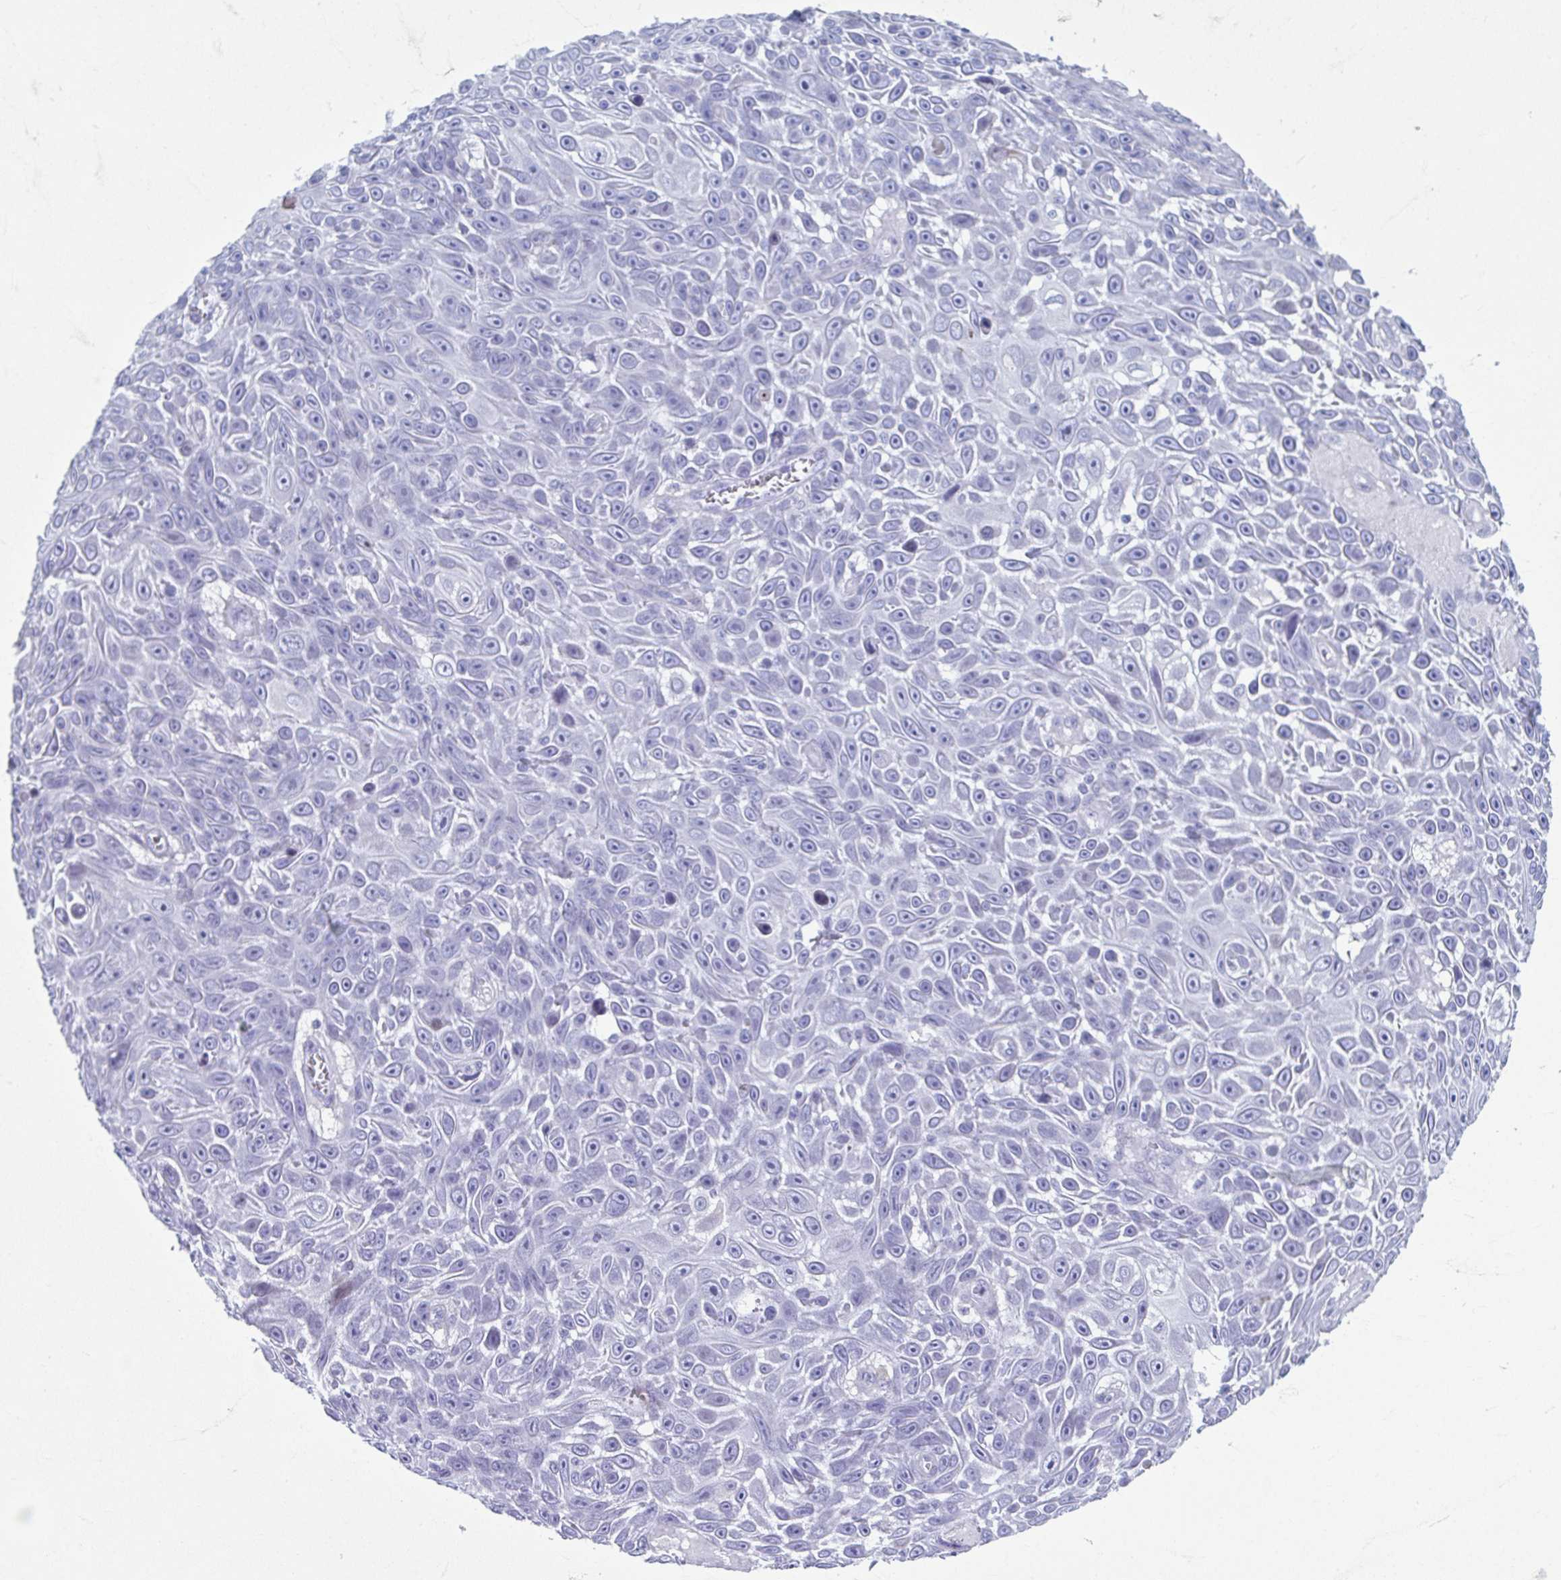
{"staining": {"intensity": "negative", "quantity": "none", "location": "none"}, "tissue": "skin cancer", "cell_type": "Tumor cells", "image_type": "cancer", "snomed": [{"axis": "morphology", "description": "Squamous cell carcinoma, NOS"}, {"axis": "topography", "description": "Skin"}], "caption": "High power microscopy histopathology image of an immunohistochemistry micrograph of skin cancer, revealing no significant expression in tumor cells.", "gene": "TCEAL3", "patient": {"sex": "male", "age": 82}}